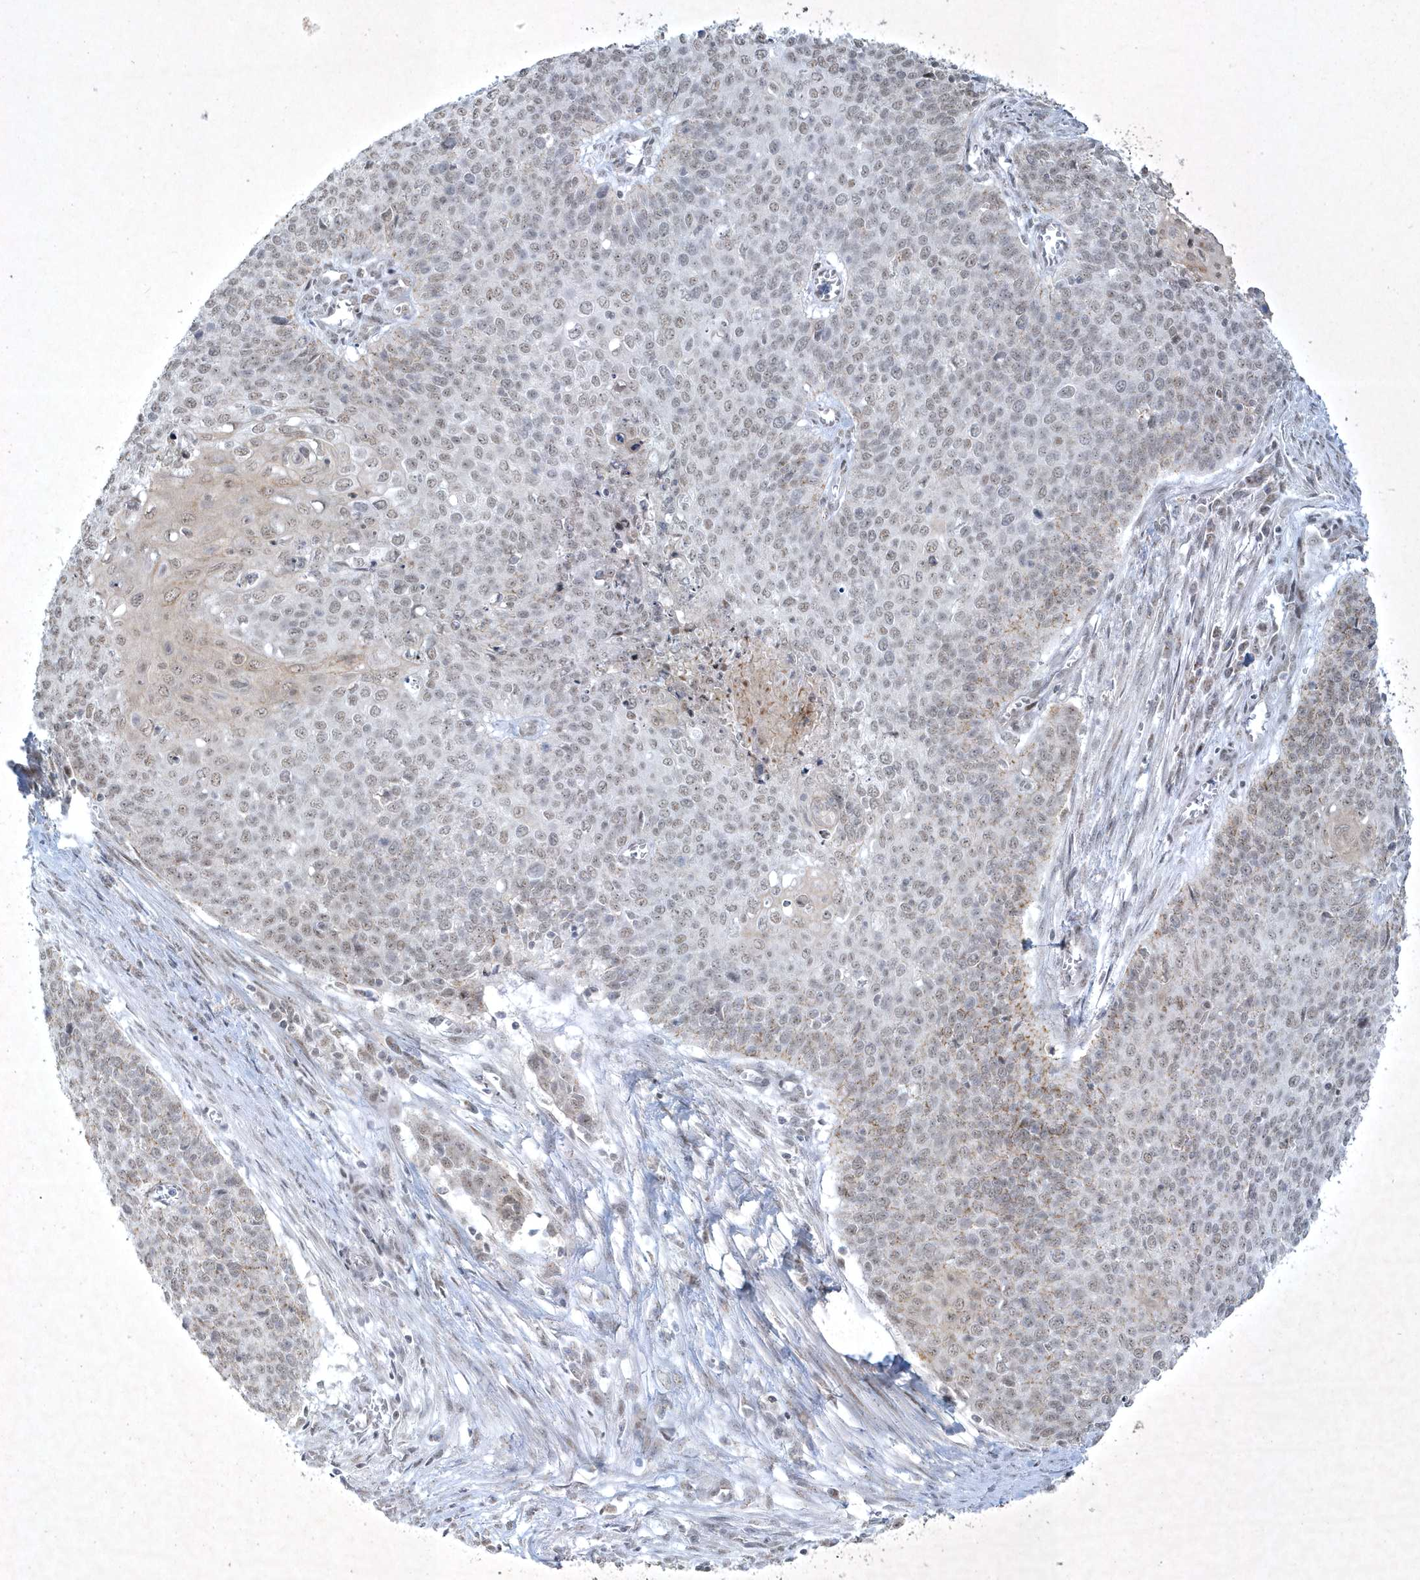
{"staining": {"intensity": "negative", "quantity": "none", "location": "none"}, "tissue": "cervical cancer", "cell_type": "Tumor cells", "image_type": "cancer", "snomed": [{"axis": "morphology", "description": "Squamous cell carcinoma, NOS"}, {"axis": "topography", "description": "Cervix"}], "caption": "The photomicrograph displays no staining of tumor cells in cervical cancer.", "gene": "ZBTB9", "patient": {"sex": "female", "age": 39}}